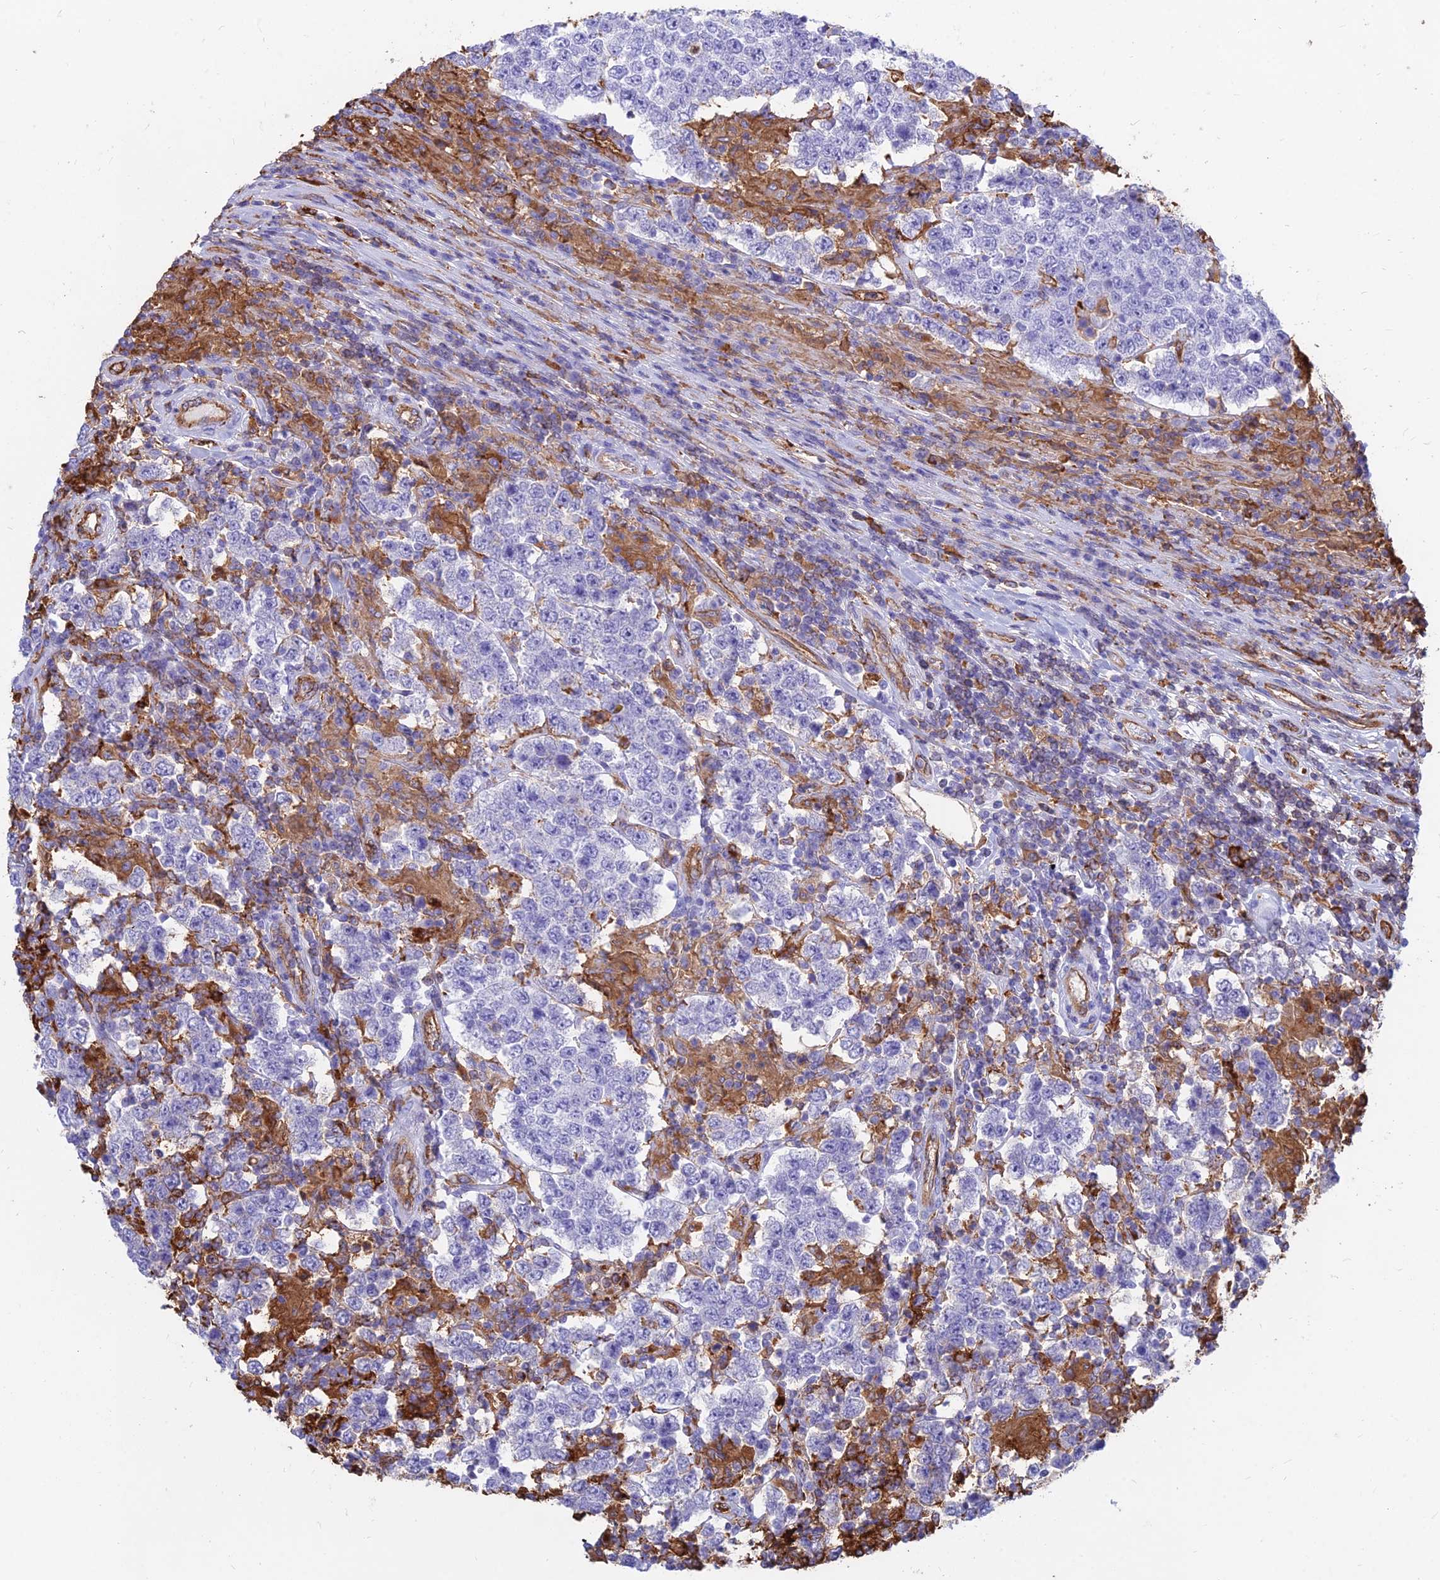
{"staining": {"intensity": "negative", "quantity": "none", "location": "none"}, "tissue": "testis cancer", "cell_type": "Tumor cells", "image_type": "cancer", "snomed": [{"axis": "morphology", "description": "Normal tissue, NOS"}, {"axis": "morphology", "description": "Urothelial carcinoma, High grade"}, {"axis": "morphology", "description": "Seminoma, NOS"}, {"axis": "morphology", "description": "Carcinoma, Embryonal, NOS"}, {"axis": "topography", "description": "Urinary bladder"}, {"axis": "topography", "description": "Testis"}], "caption": "Tumor cells are negative for protein expression in human testis high-grade urothelial carcinoma. (DAB (3,3'-diaminobenzidine) immunohistochemistry (IHC) visualized using brightfield microscopy, high magnification).", "gene": "HLA-DRB1", "patient": {"sex": "male", "age": 41}}